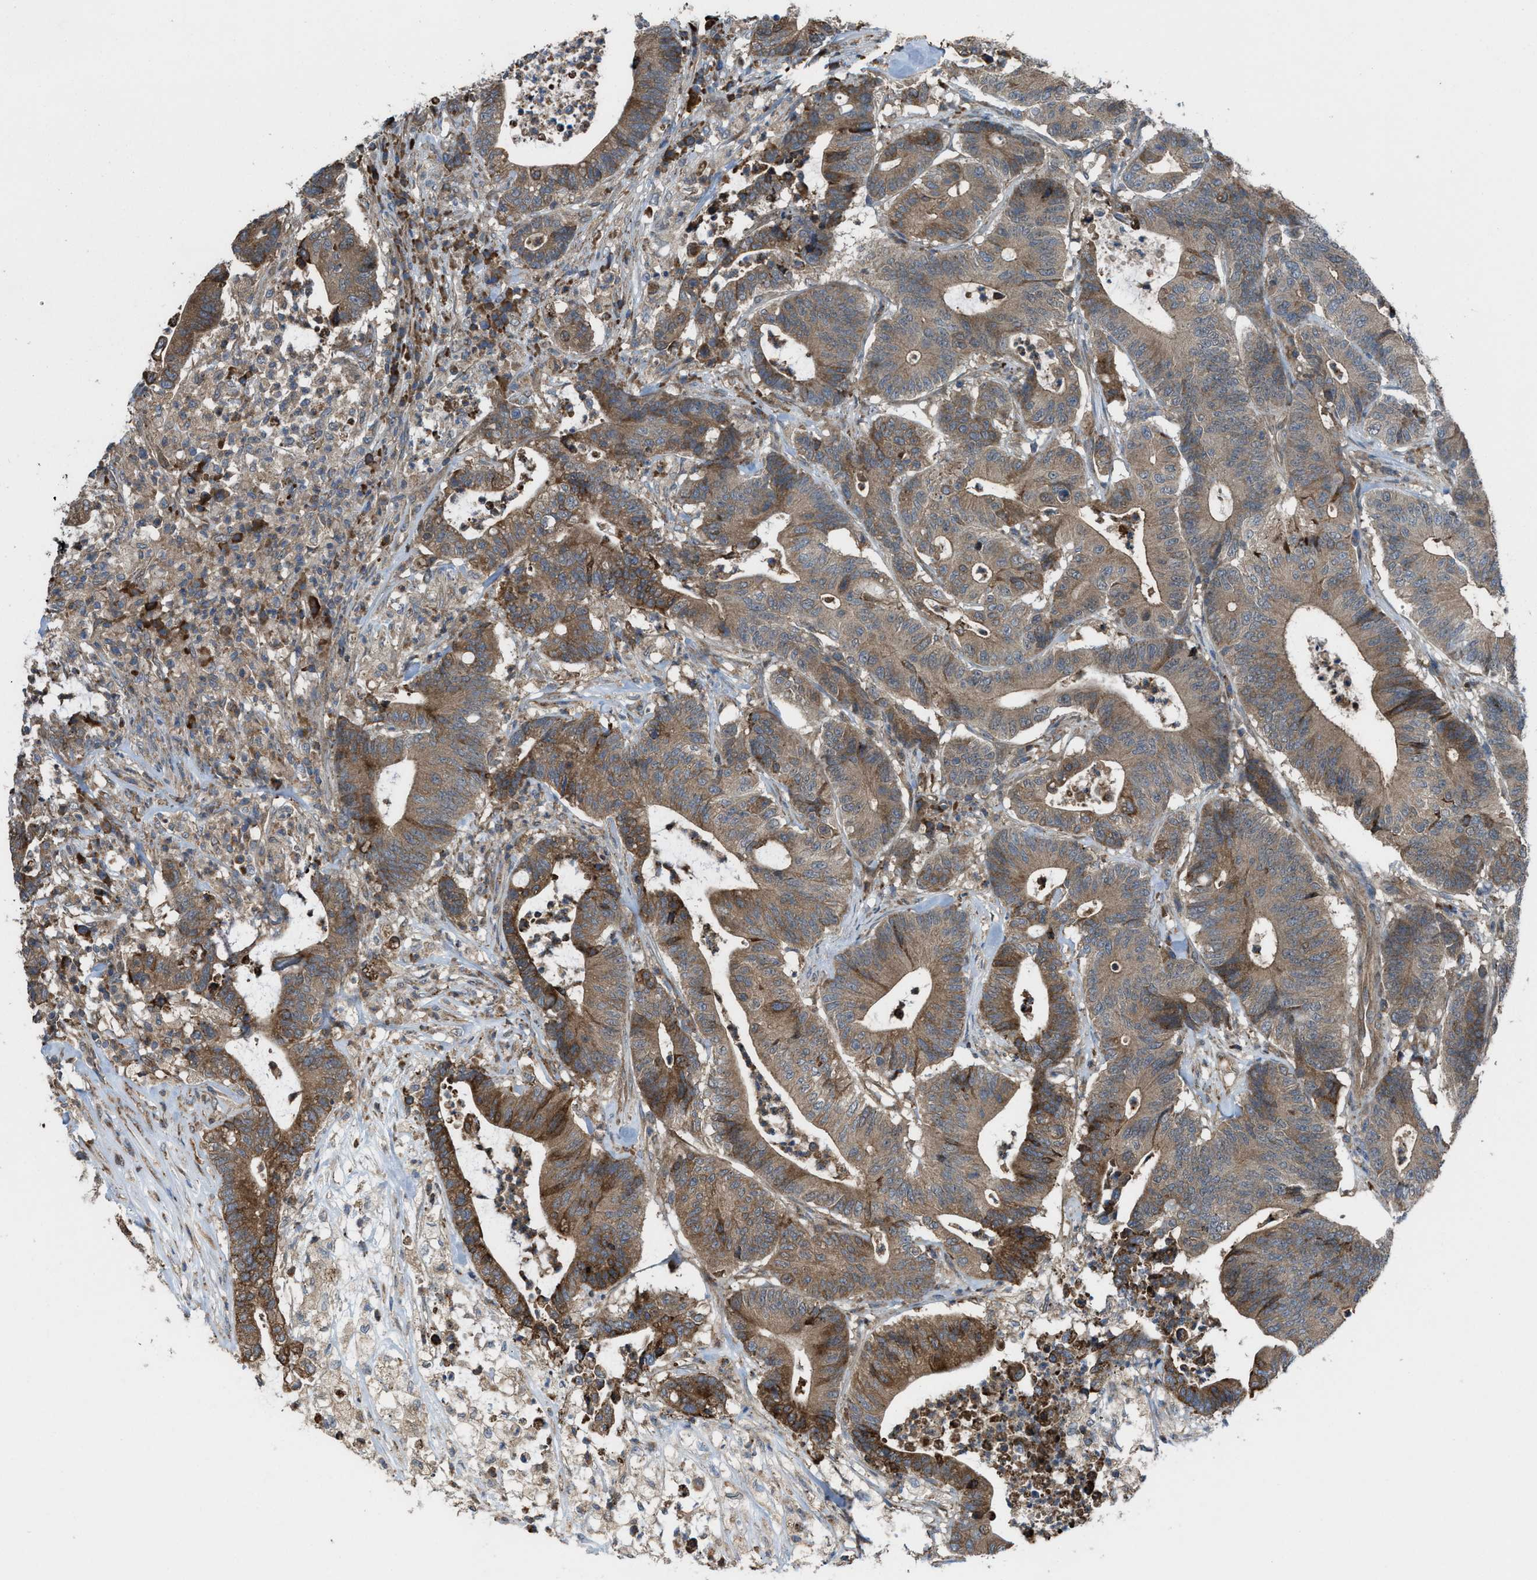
{"staining": {"intensity": "moderate", "quantity": ">75%", "location": "cytoplasmic/membranous"}, "tissue": "colorectal cancer", "cell_type": "Tumor cells", "image_type": "cancer", "snomed": [{"axis": "morphology", "description": "Adenocarcinoma, NOS"}, {"axis": "topography", "description": "Colon"}], "caption": "This histopathology image exhibits IHC staining of human colorectal adenocarcinoma, with medium moderate cytoplasmic/membranous staining in about >75% of tumor cells.", "gene": "PLAA", "patient": {"sex": "female", "age": 84}}